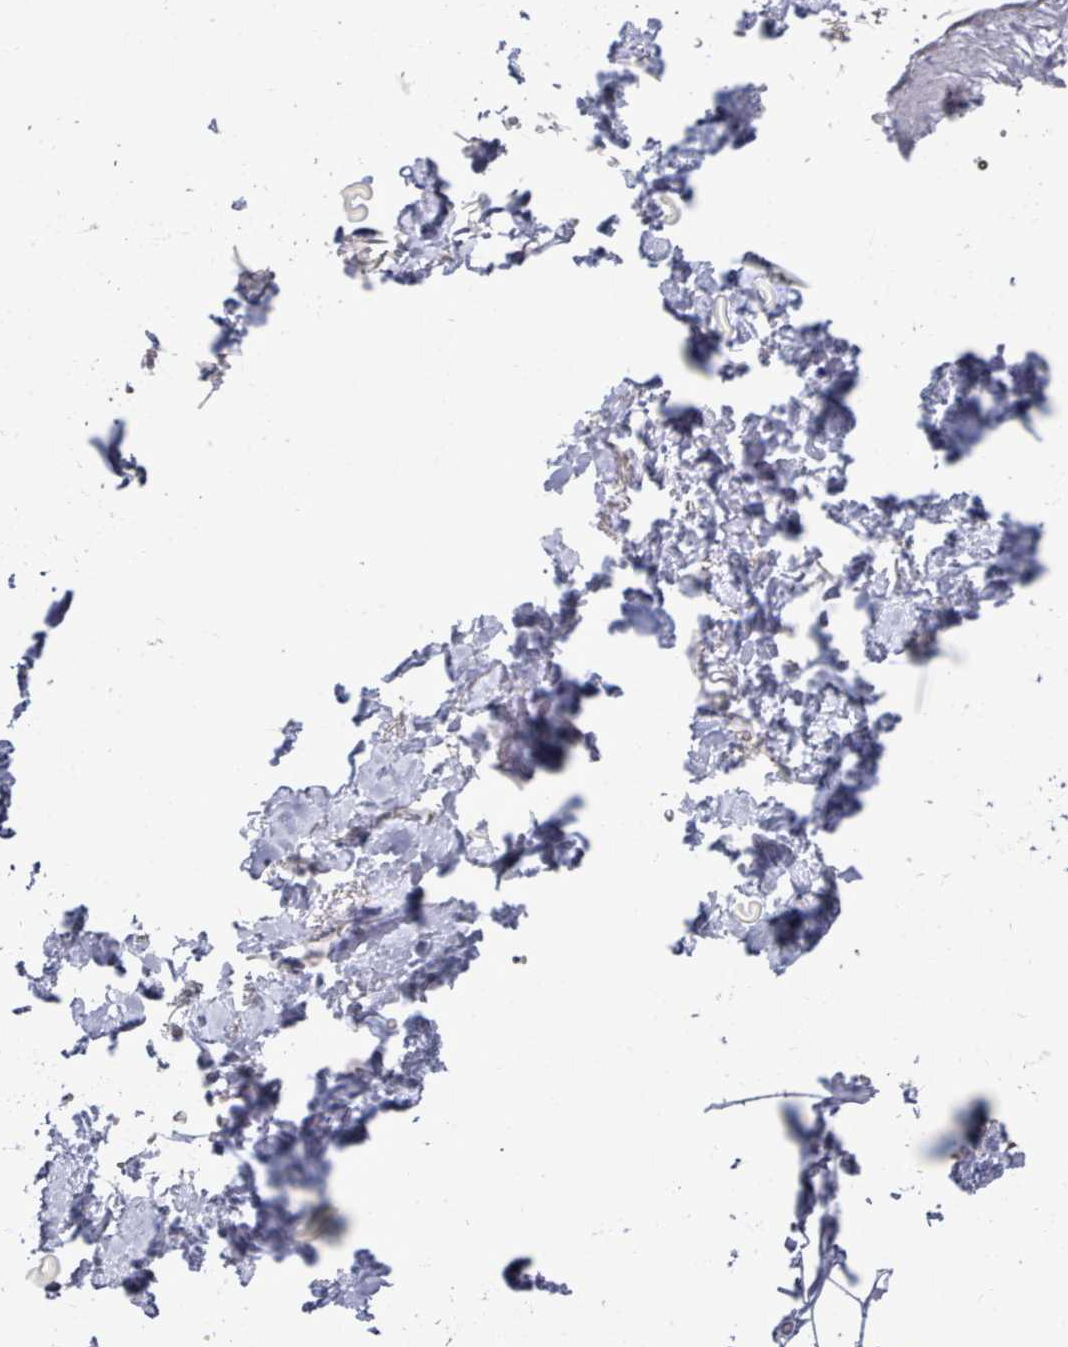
{"staining": {"intensity": "negative", "quantity": "none", "location": "none"}, "tissue": "adipose tissue", "cell_type": "Adipocytes", "image_type": "normal", "snomed": [{"axis": "morphology", "description": "Normal tissue, NOS"}, {"axis": "topography", "description": "Salivary gland"}, {"axis": "topography", "description": "Peripheral nerve tissue"}], "caption": "An immunohistochemistry micrograph of benign adipose tissue is shown. There is no staining in adipocytes of adipose tissue. (Stains: DAB (3,3'-diaminobenzidine) immunohistochemistry with hematoxylin counter stain, Microscopy: brightfield microscopy at high magnification).", "gene": "ENSG00000285188", "patient": {"sex": "male", "age": 38}}